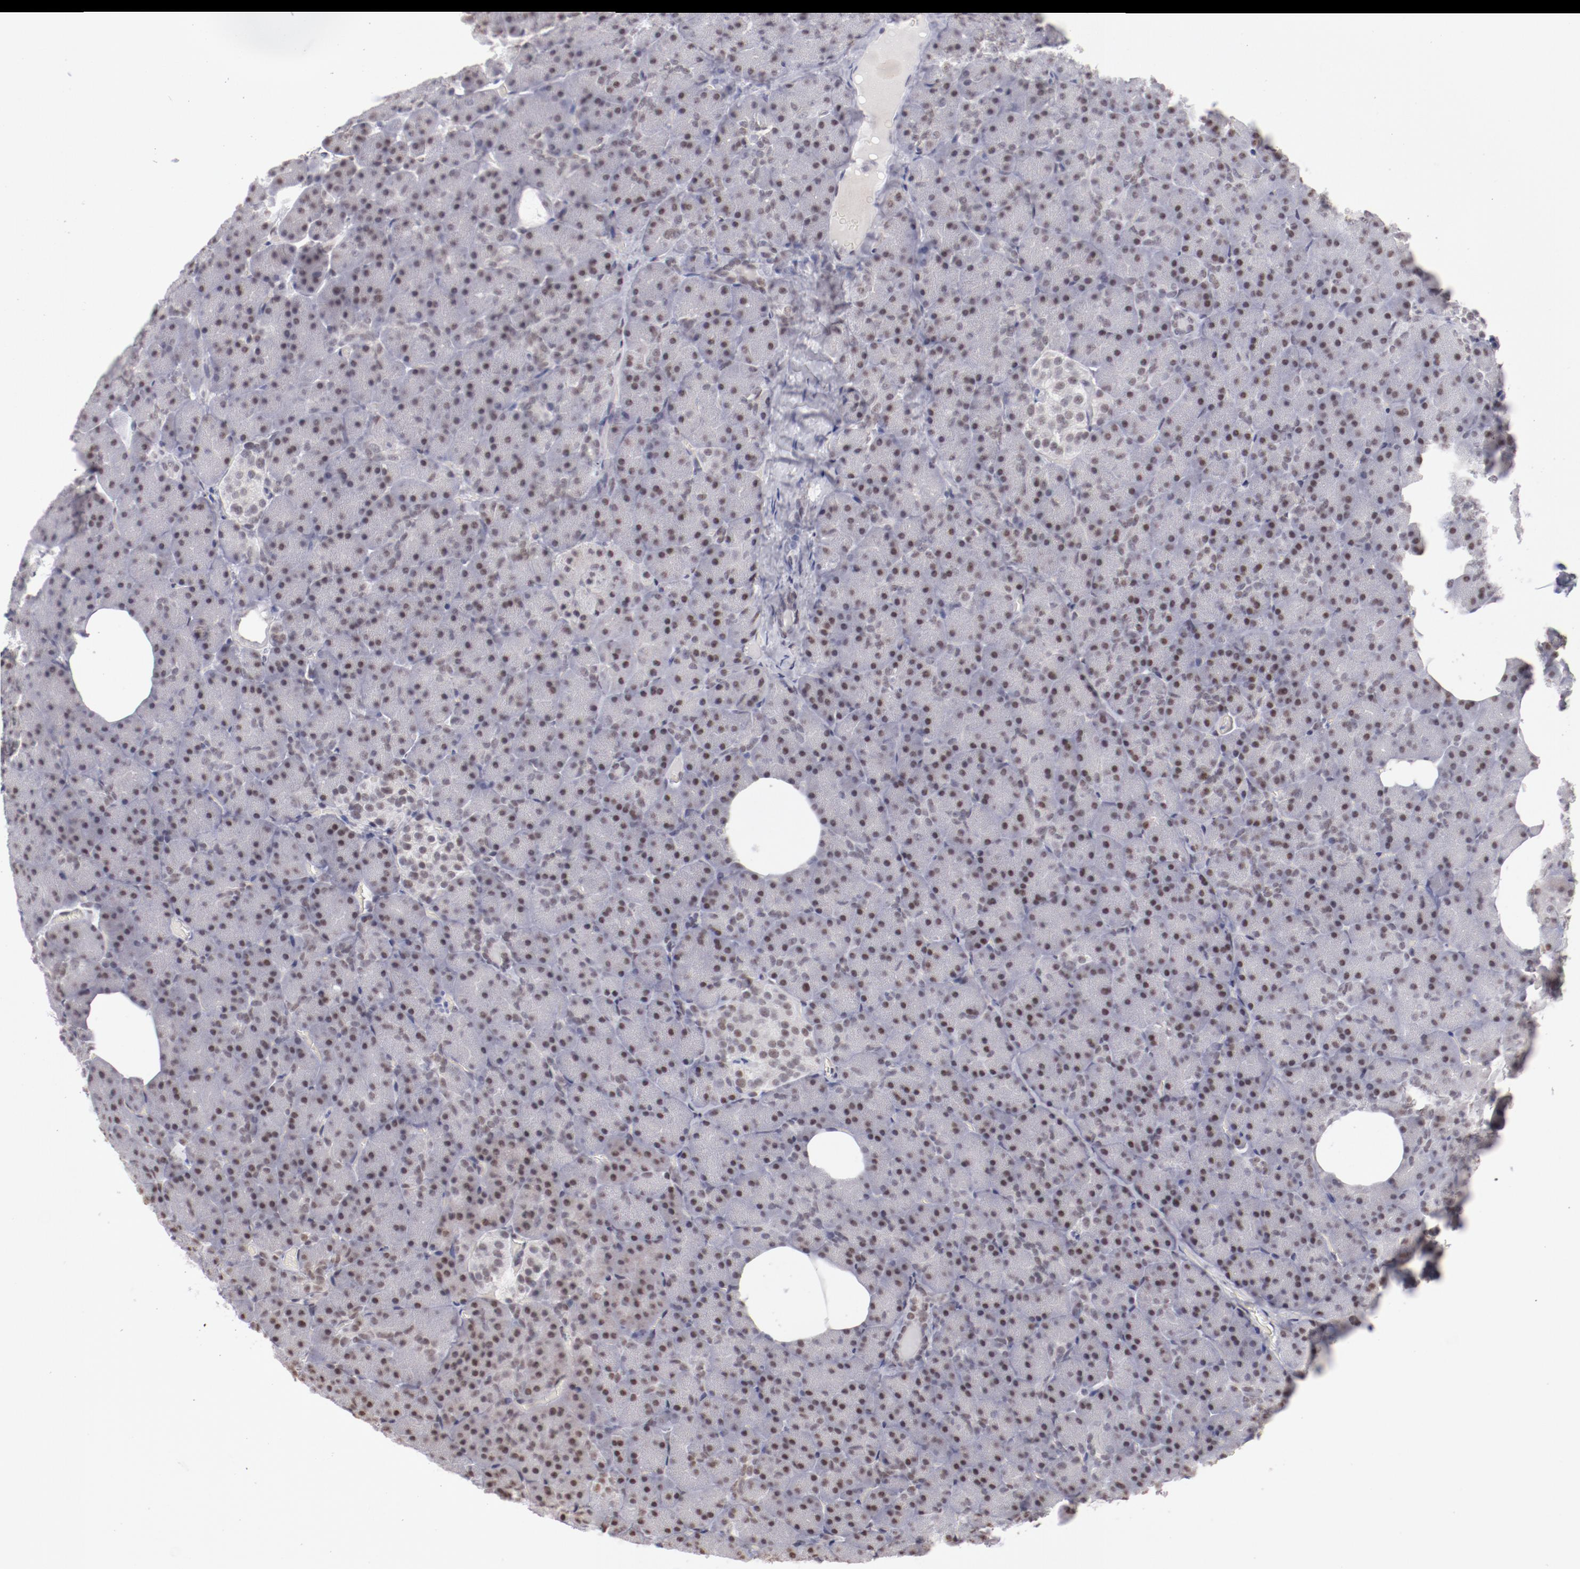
{"staining": {"intensity": "moderate", "quantity": ">75%", "location": "nuclear"}, "tissue": "pancreas", "cell_type": "Exocrine glandular cells", "image_type": "normal", "snomed": [{"axis": "morphology", "description": "Normal tissue, NOS"}, {"axis": "topography", "description": "Pancreas"}], "caption": "Immunohistochemistry (DAB (3,3'-diaminobenzidine)) staining of normal human pancreas reveals moderate nuclear protein staining in approximately >75% of exocrine glandular cells. (DAB (3,3'-diaminobenzidine) IHC, brown staining for protein, blue staining for nuclei).", "gene": "TFAP4", "patient": {"sex": "female", "age": 35}}